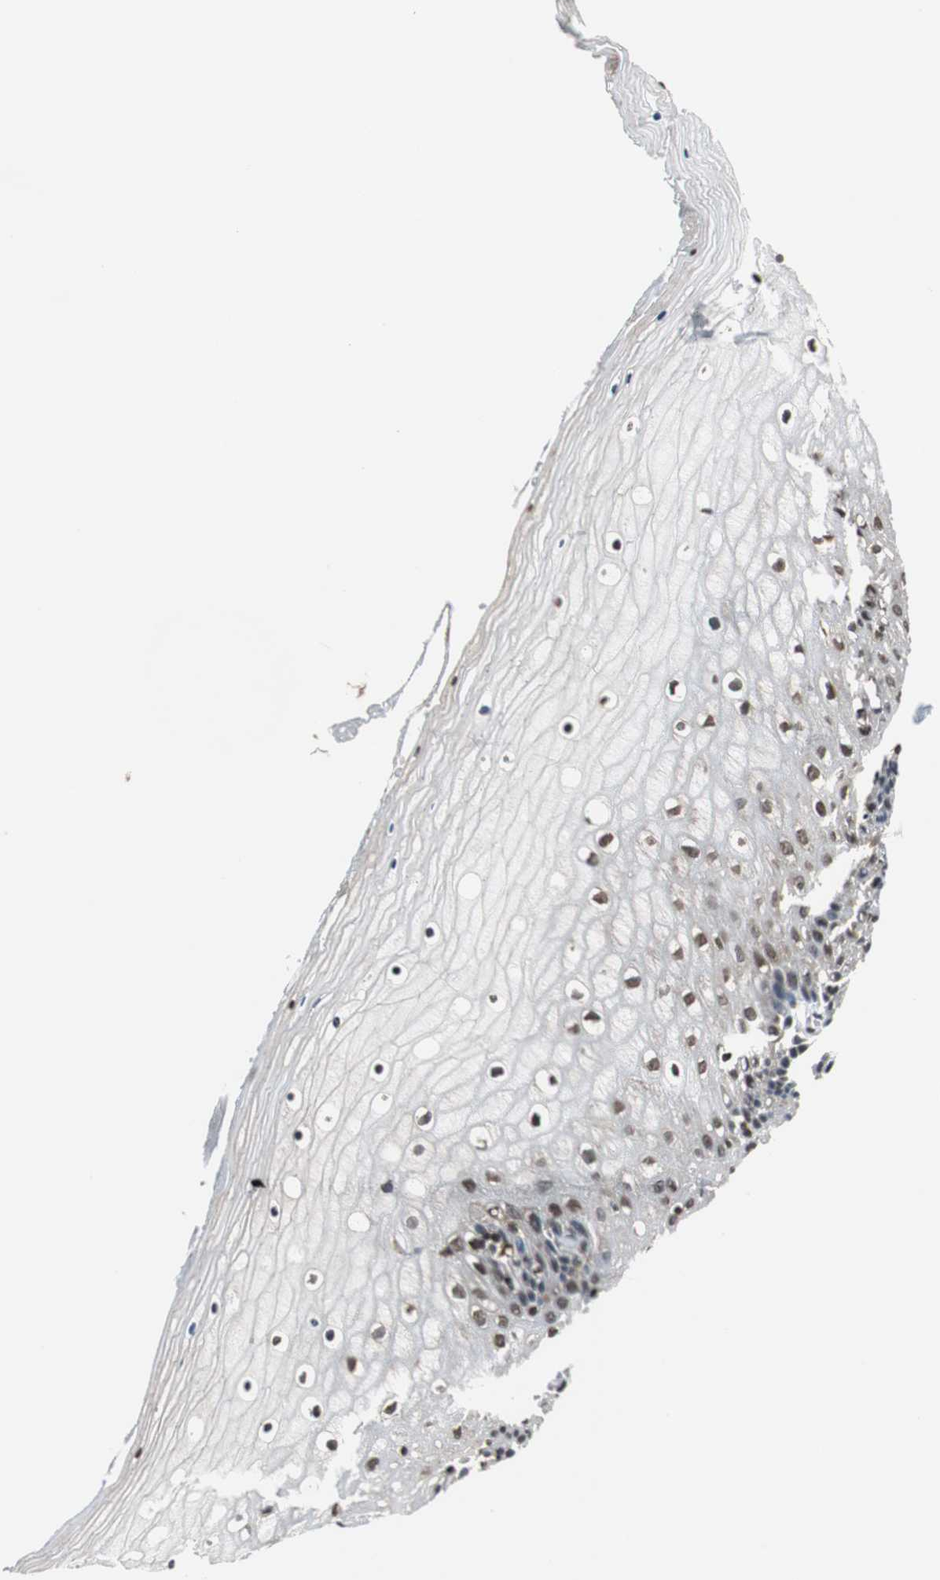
{"staining": {"intensity": "moderate", "quantity": ">75%", "location": "nuclear"}, "tissue": "vagina", "cell_type": "Squamous epithelial cells", "image_type": "normal", "snomed": [{"axis": "morphology", "description": "Normal tissue, NOS"}, {"axis": "topography", "description": "Vagina"}], "caption": "There is medium levels of moderate nuclear expression in squamous epithelial cells of normal vagina, as demonstrated by immunohistochemical staining (brown color).", "gene": "REST", "patient": {"sex": "female", "age": 46}}